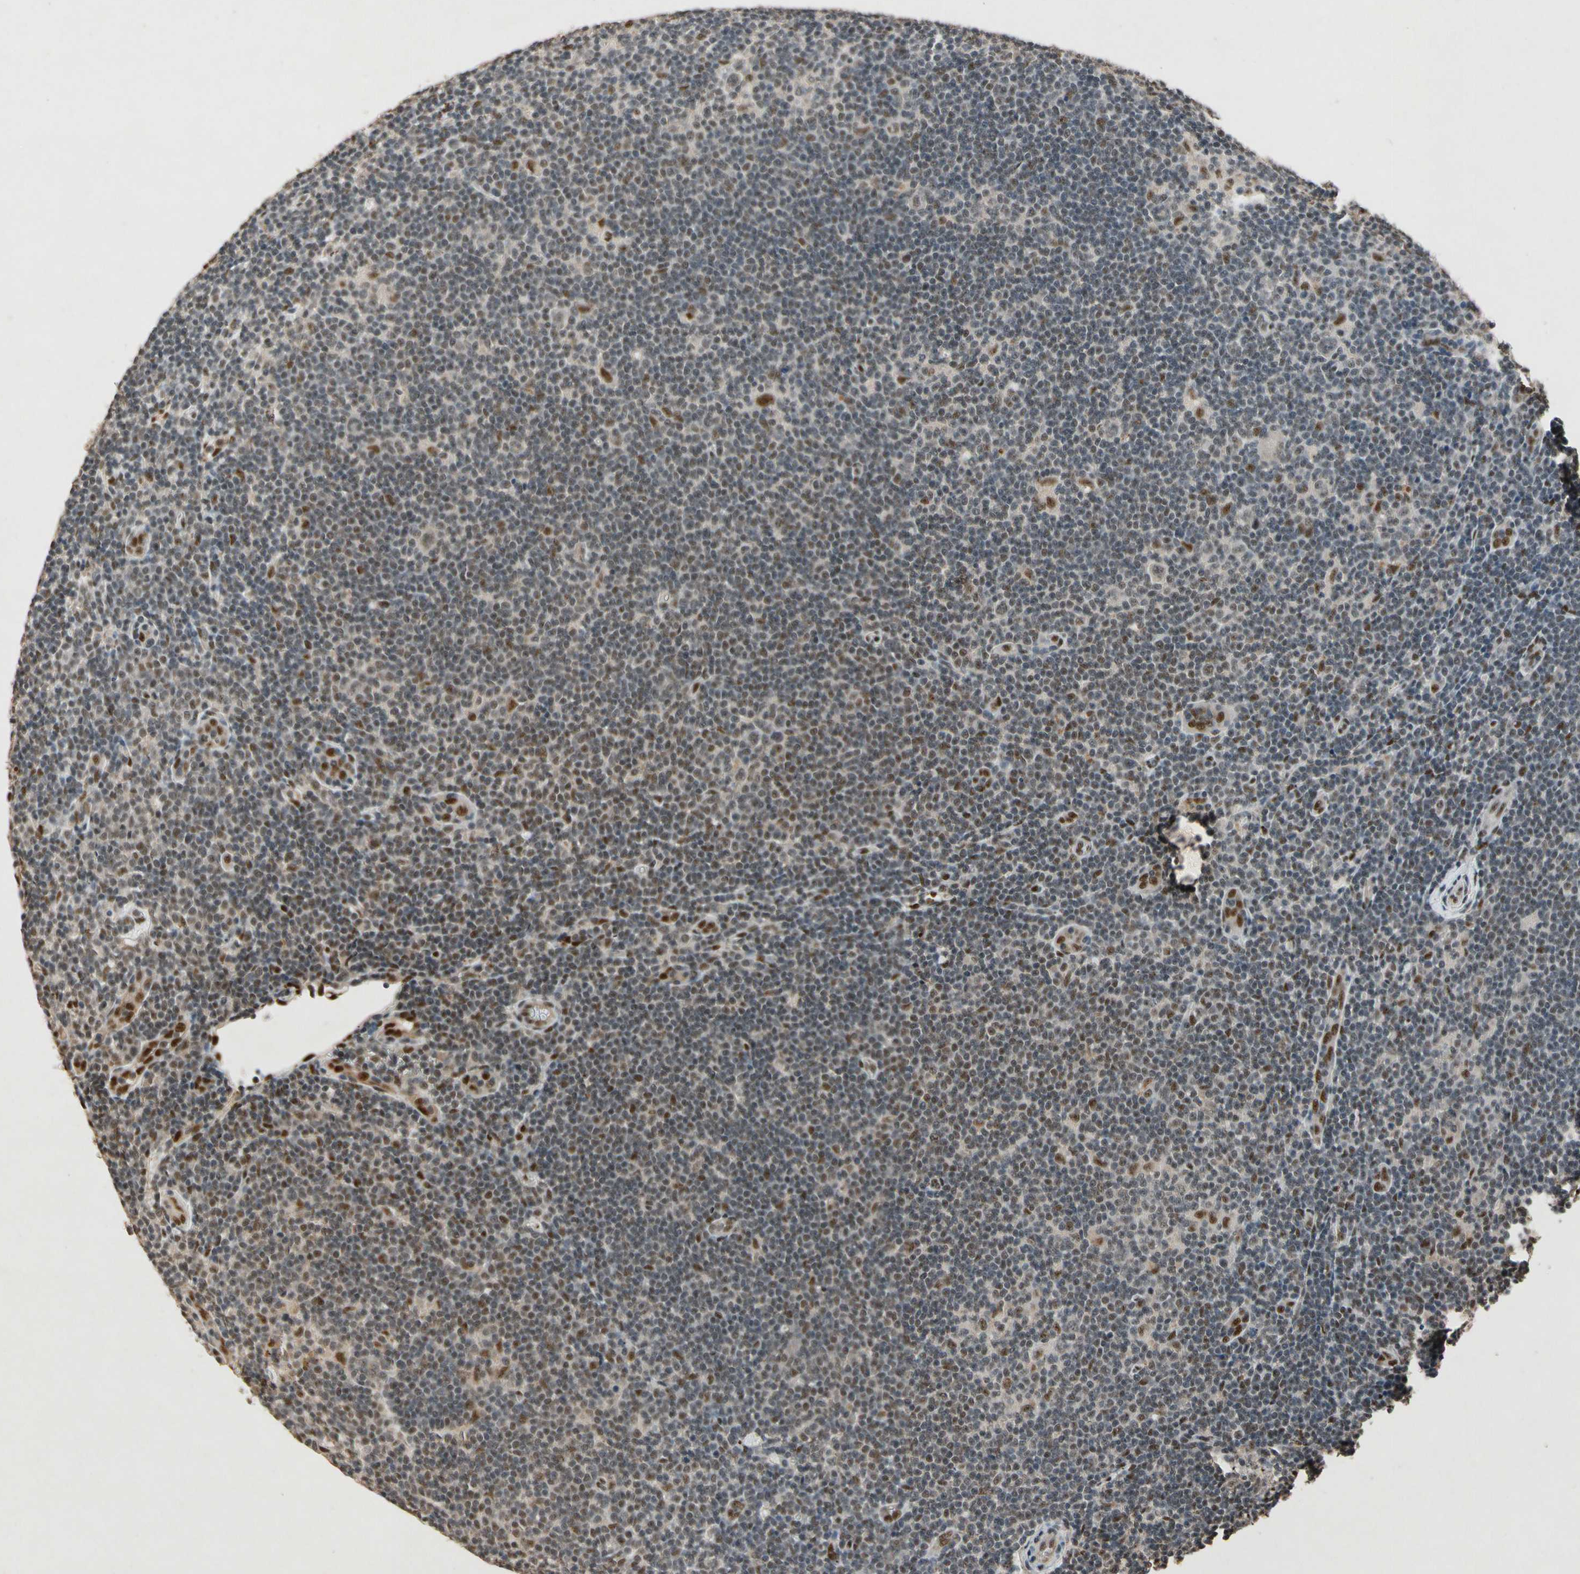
{"staining": {"intensity": "weak", "quantity": ">75%", "location": "nuclear"}, "tissue": "lymphoma", "cell_type": "Tumor cells", "image_type": "cancer", "snomed": [{"axis": "morphology", "description": "Hodgkin's disease, NOS"}, {"axis": "topography", "description": "Lymph node"}], "caption": "The histopathology image exhibits immunohistochemical staining of Hodgkin's disease. There is weak nuclear positivity is appreciated in approximately >75% of tumor cells.", "gene": "PML", "patient": {"sex": "female", "age": 57}}